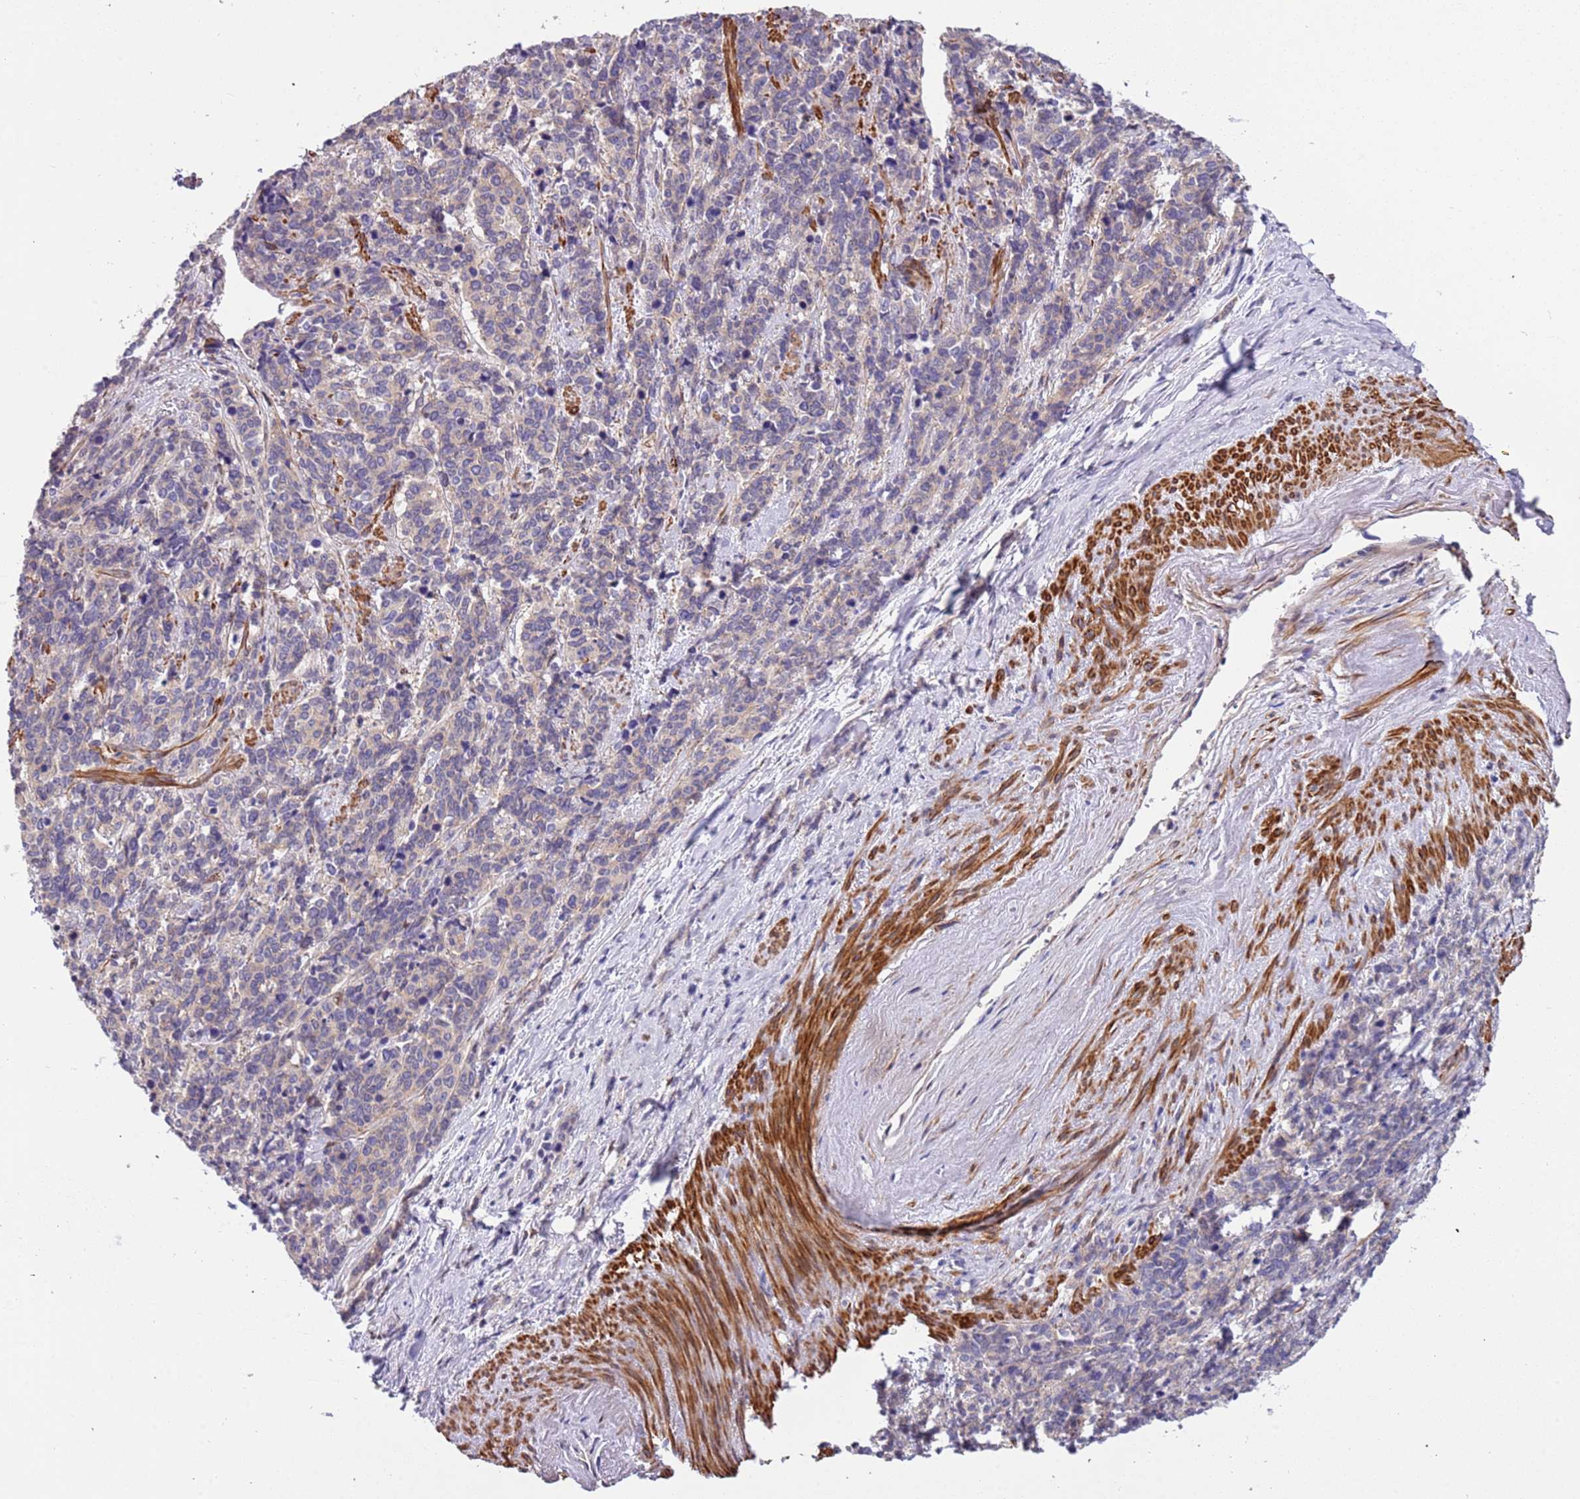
{"staining": {"intensity": "negative", "quantity": "none", "location": "none"}, "tissue": "cervical cancer", "cell_type": "Tumor cells", "image_type": "cancer", "snomed": [{"axis": "morphology", "description": "Squamous cell carcinoma, NOS"}, {"axis": "topography", "description": "Cervix"}], "caption": "Immunohistochemical staining of human cervical cancer (squamous cell carcinoma) displays no significant staining in tumor cells.", "gene": "PLEKHH1", "patient": {"sex": "female", "age": 60}}